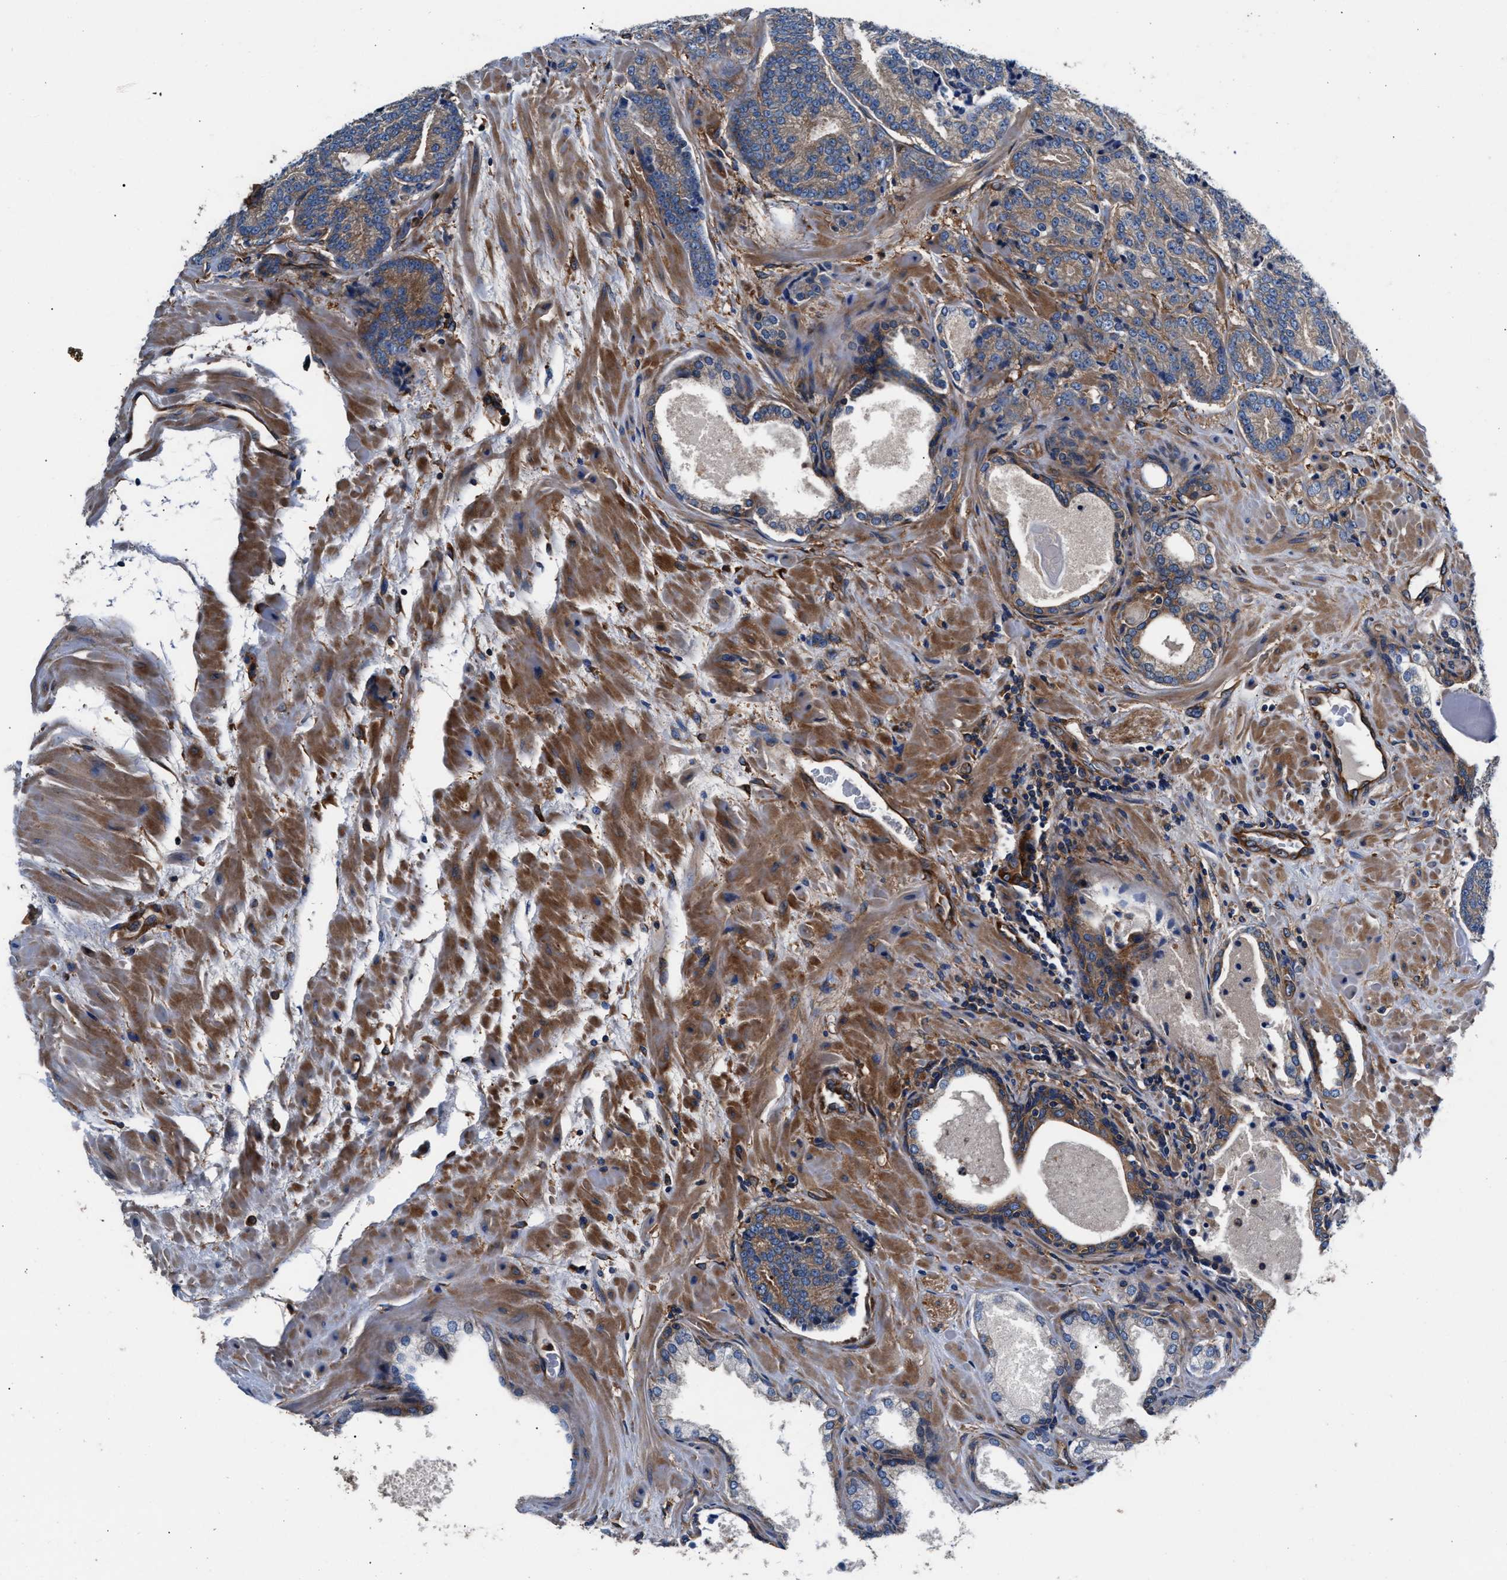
{"staining": {"intensity": "moderate", "quantity": "<25%", "location": "cytoplasmic/membranous"}, "tissue": "prostate cancer", "cell_type": "Tumor cells", "image_type": "cancer", "snomed": [{"axis": "morphology", "description": "Adenocarcinoma, High grade"}, {"axis": "topography", "description": "Prostate"}], "caption": "Brown immunohistochemical staining in human prostate cancer reveals moderate cytoplasmic/membranous expression in about <25% of tumor cells. (Stains: DAB in brown, nuclei in blue, Microscopy: brightfield microscopy at high magnification).", "gene": "SH3GL1", "patient": {"sex": "male", "age": 61}}